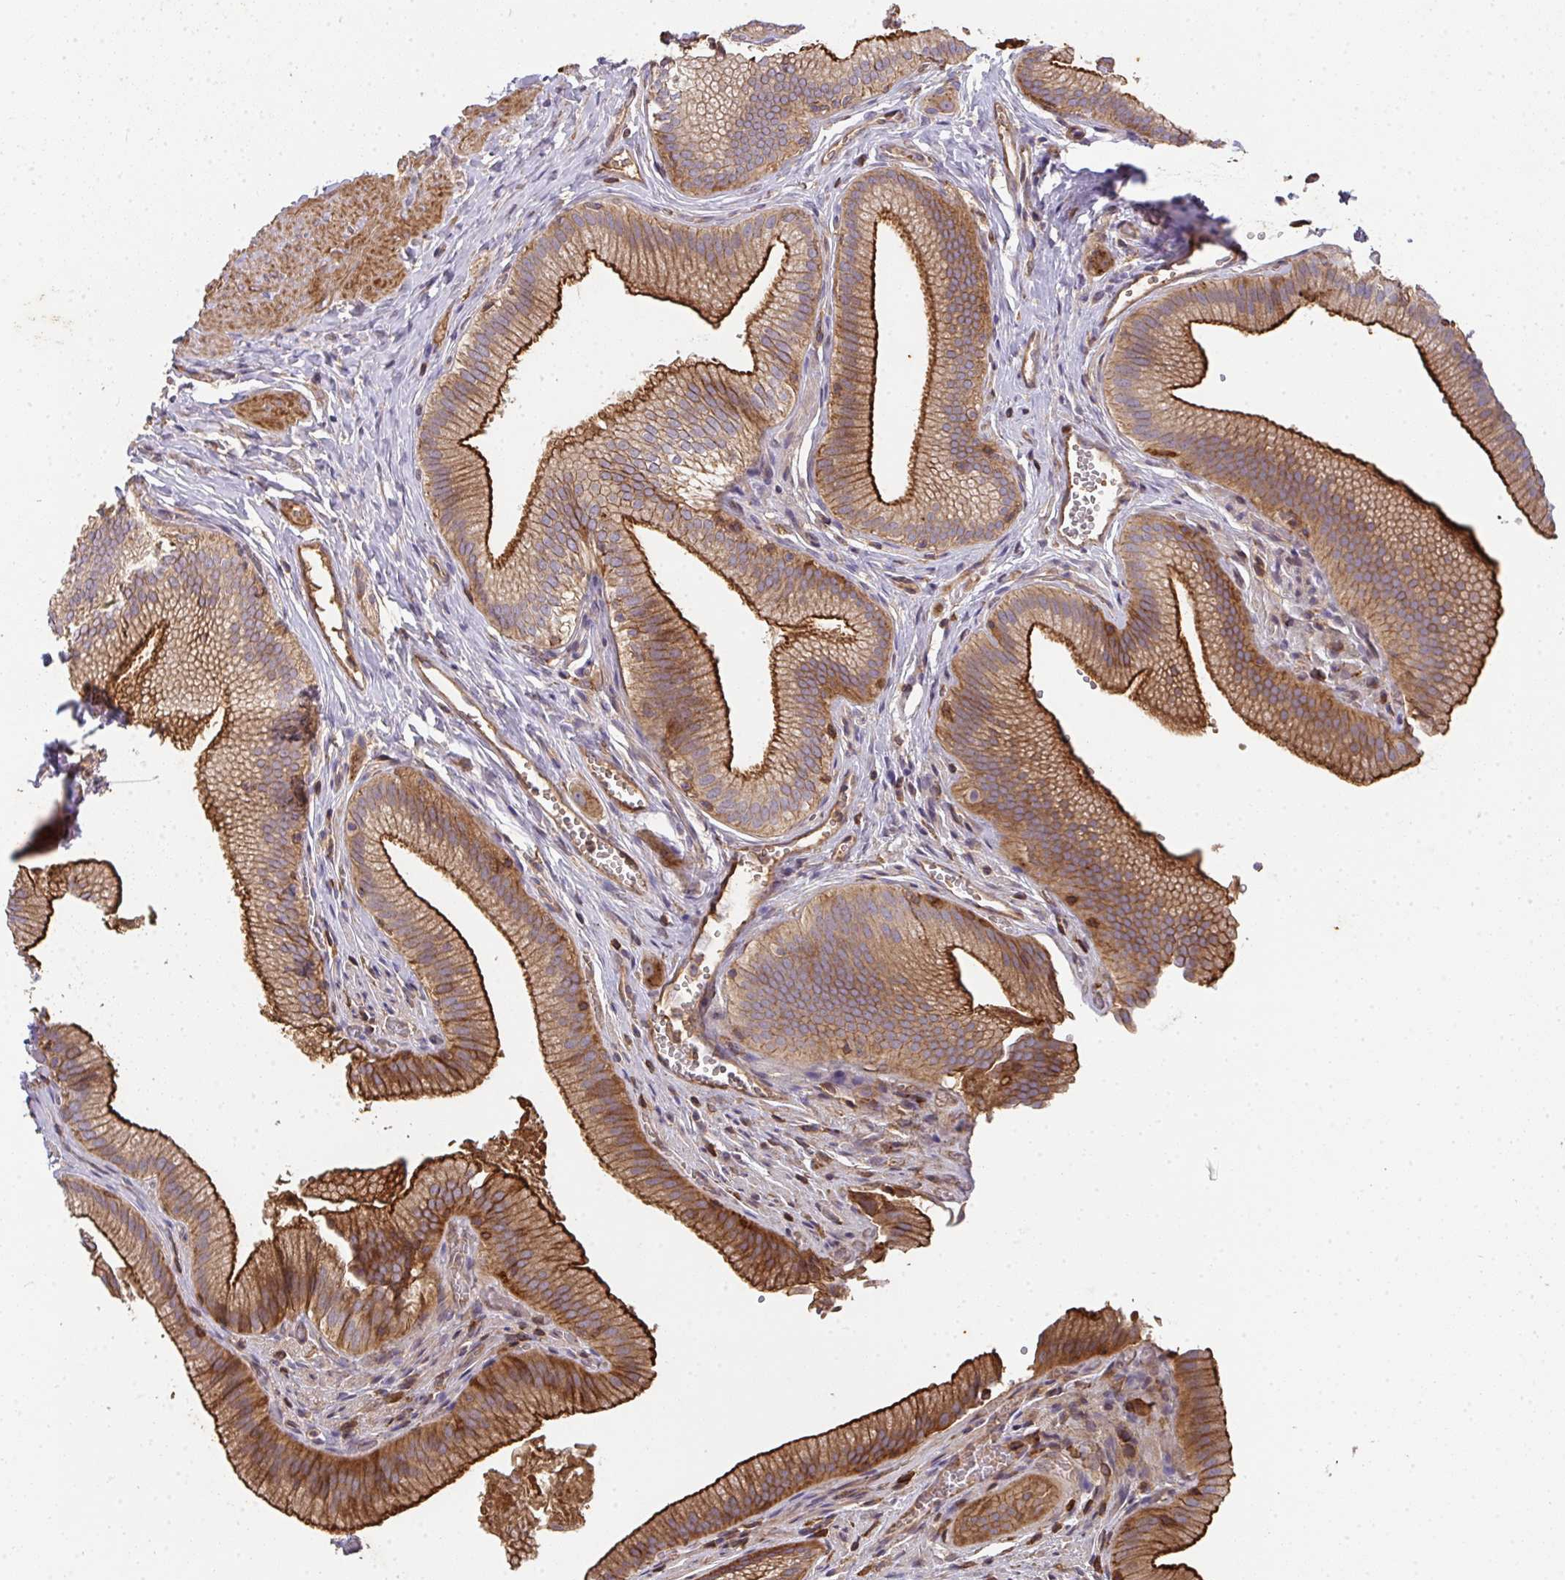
{"staining": {"intensity": "strong", "quantity": ">75%", "location": "cytoplasmic/membranous"}, "tissue": "gallbladder", "cell_type": "Glandular cells", "image_type": "normal", "snomed": [{"axis": "morphology", "description": "Normal tissue, NOS"}, {"axis": "topography", "description": "Gallbladder"}, {"axis": "topography", "description": "Peripheral nerve tissue"}], "caption": "Protein expression analysis of unremarkable gallbladder exhibits strong cytoplasmic/membranous positivity in approximately >75% of glandular cells.", "gene": "TNMD", "patient": {"sex": "male", "age": 17}}